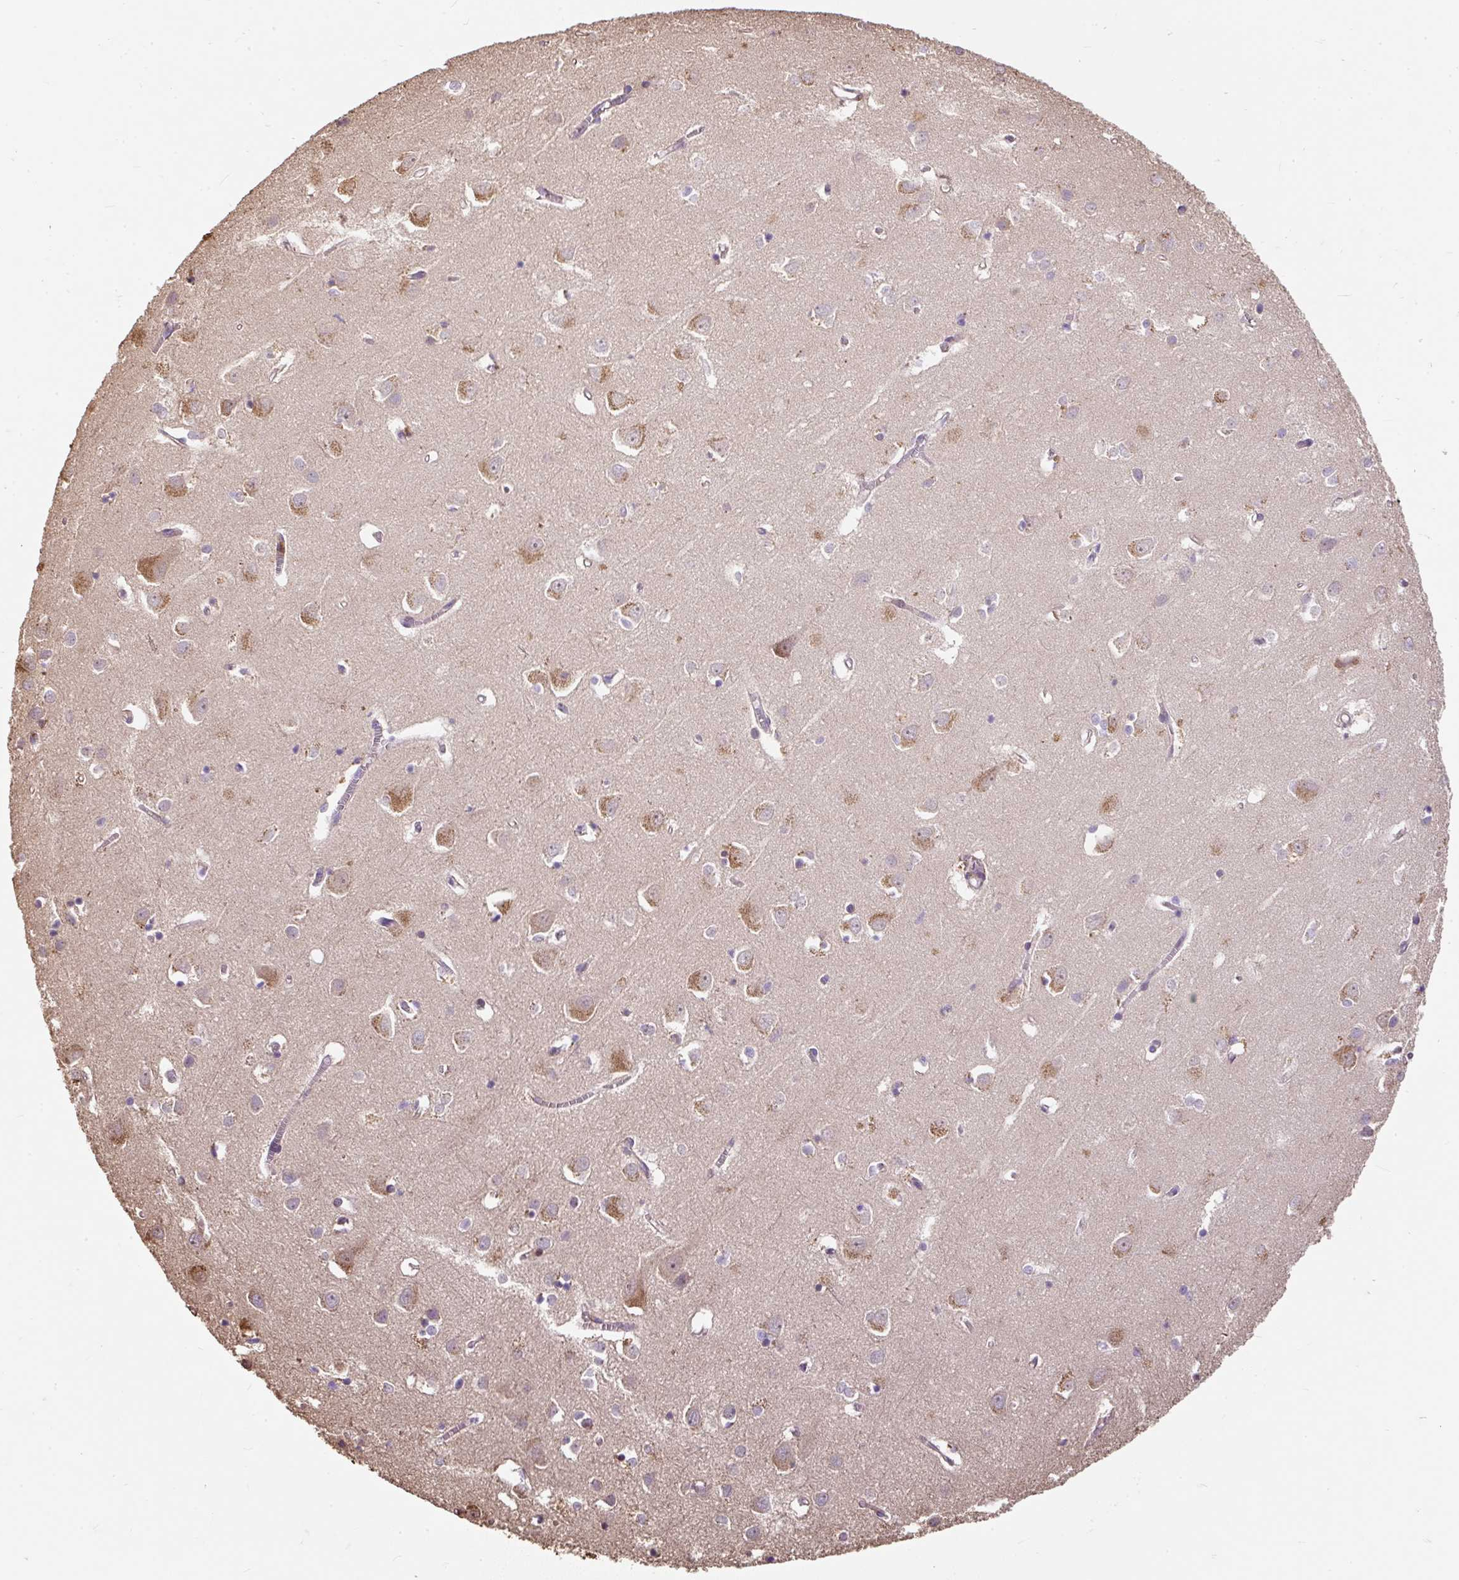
{"staining": {"intensity": "negative", "quantity": "none", "location": "none"}, "tissue": "cerebral cortex", "cell_type": "Endothelial cells", "image_type": "normal", "snomed": [{"axis": "morphology", "description": "Normal tissue, NOS"}, {"axis": "topography", "description": "Cerebral cortex"}], "caption": "A high-resolution histopathology image shows immunohistochemistry staining of unremarkable cerebral cortex, which reveals no significant expression in endothelial cells. (Brightfield microscopy of DAB immunohistochemistry at high magnification).", "gene": "PUS7L", "patient": {"sex": "male", "age": 70}}